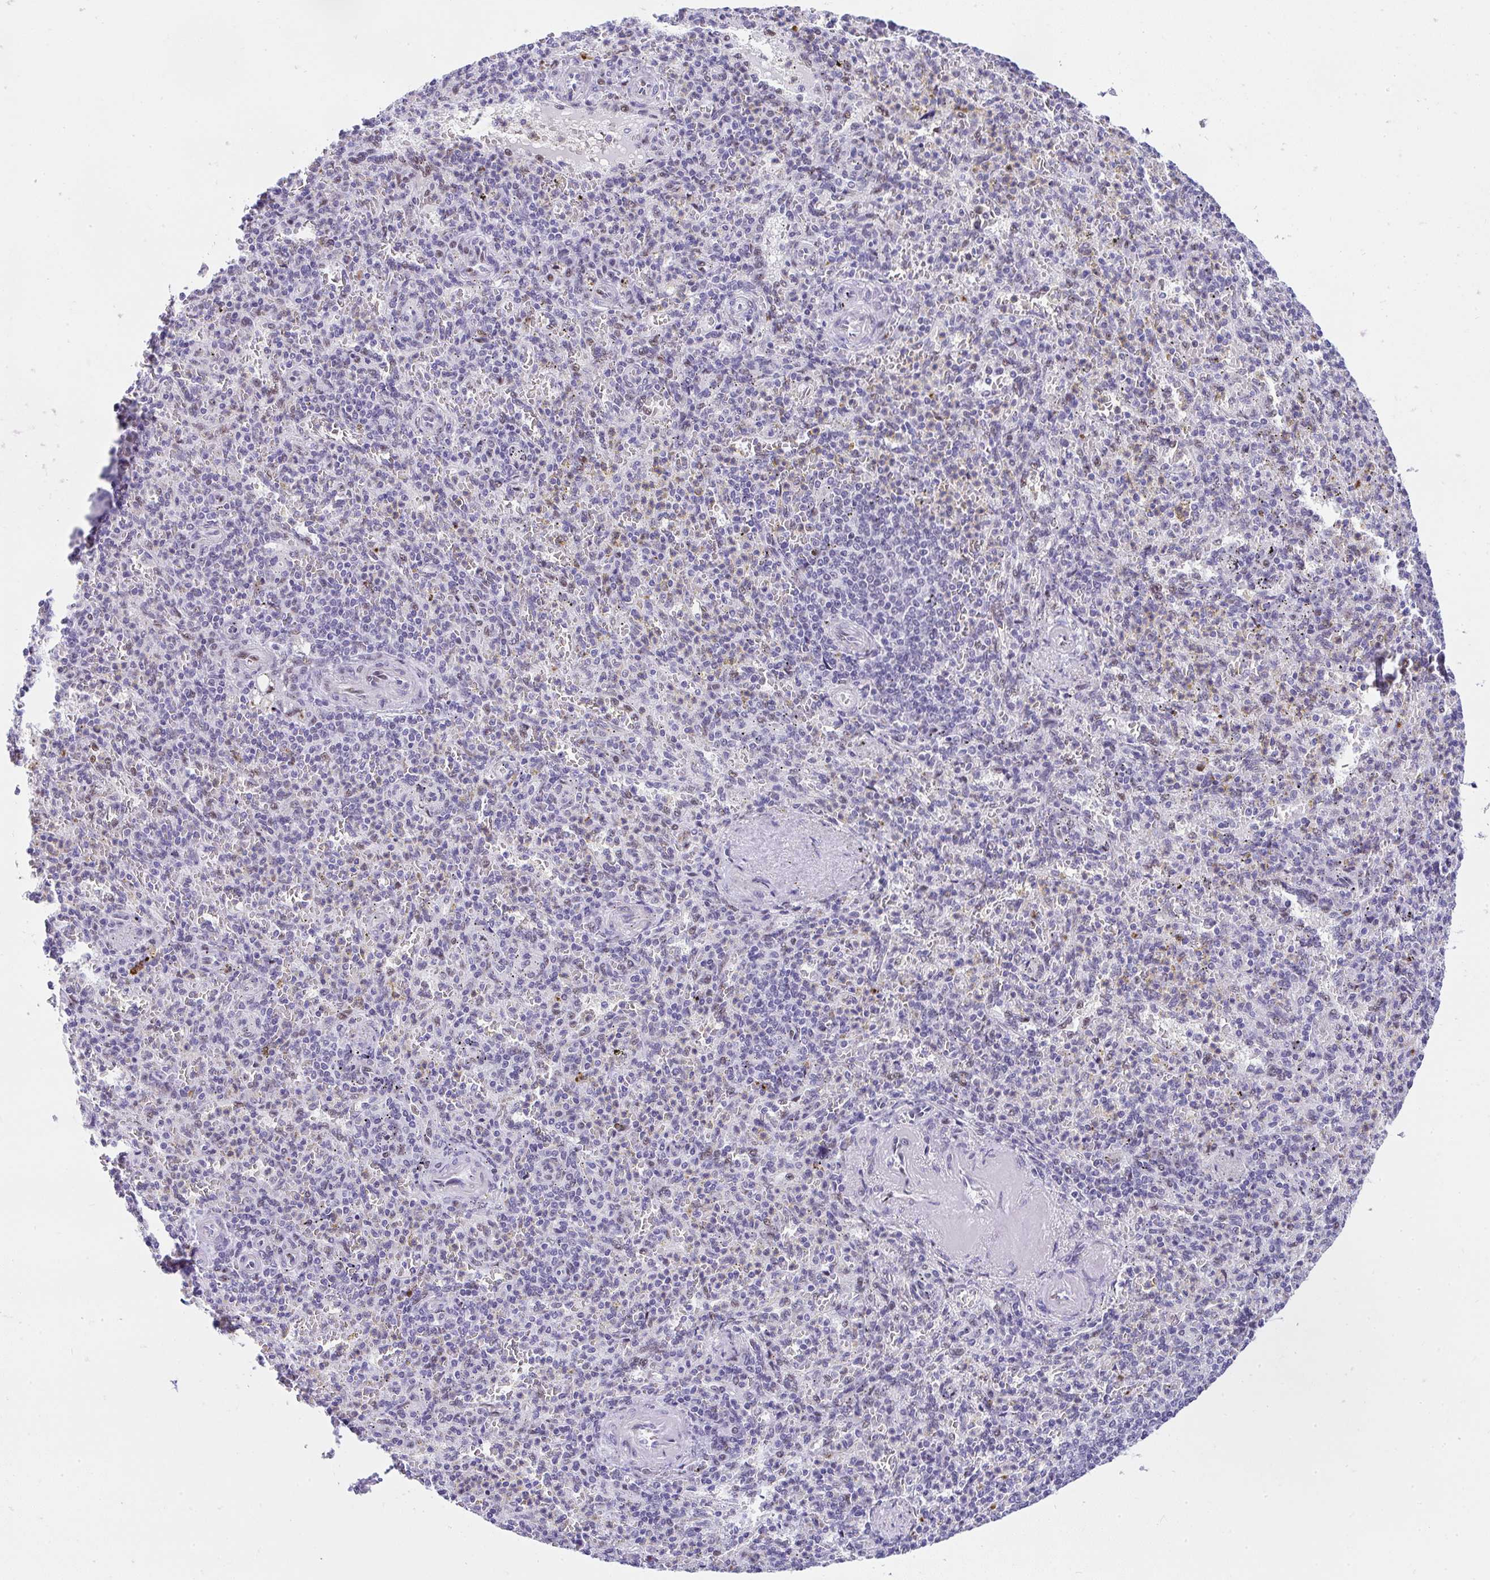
{"staining": {"intensity": "weak", "quantity": "<25%", "location": "nuclear"}, "tissue": "spleen", "cell_type": "Cells in red pulp", "image_type": "normal", "snomed": [{"axis": "morphology", "description": "Normal tissue, NOS"}, {"axis": "topography", "description": "Spleen"}], "caption": "A high-resolution micrograph shows IHC staining of benign spleen, which shows no significant staining in cells in red pulp. The staining was performed using DAB to visualize the protein expression in brown, while the nuclei were stained in blue with hematoxylin (Magnification: 20x).", "gene": "NR1D2", "patient": {"sex": "female", "age": 74}}